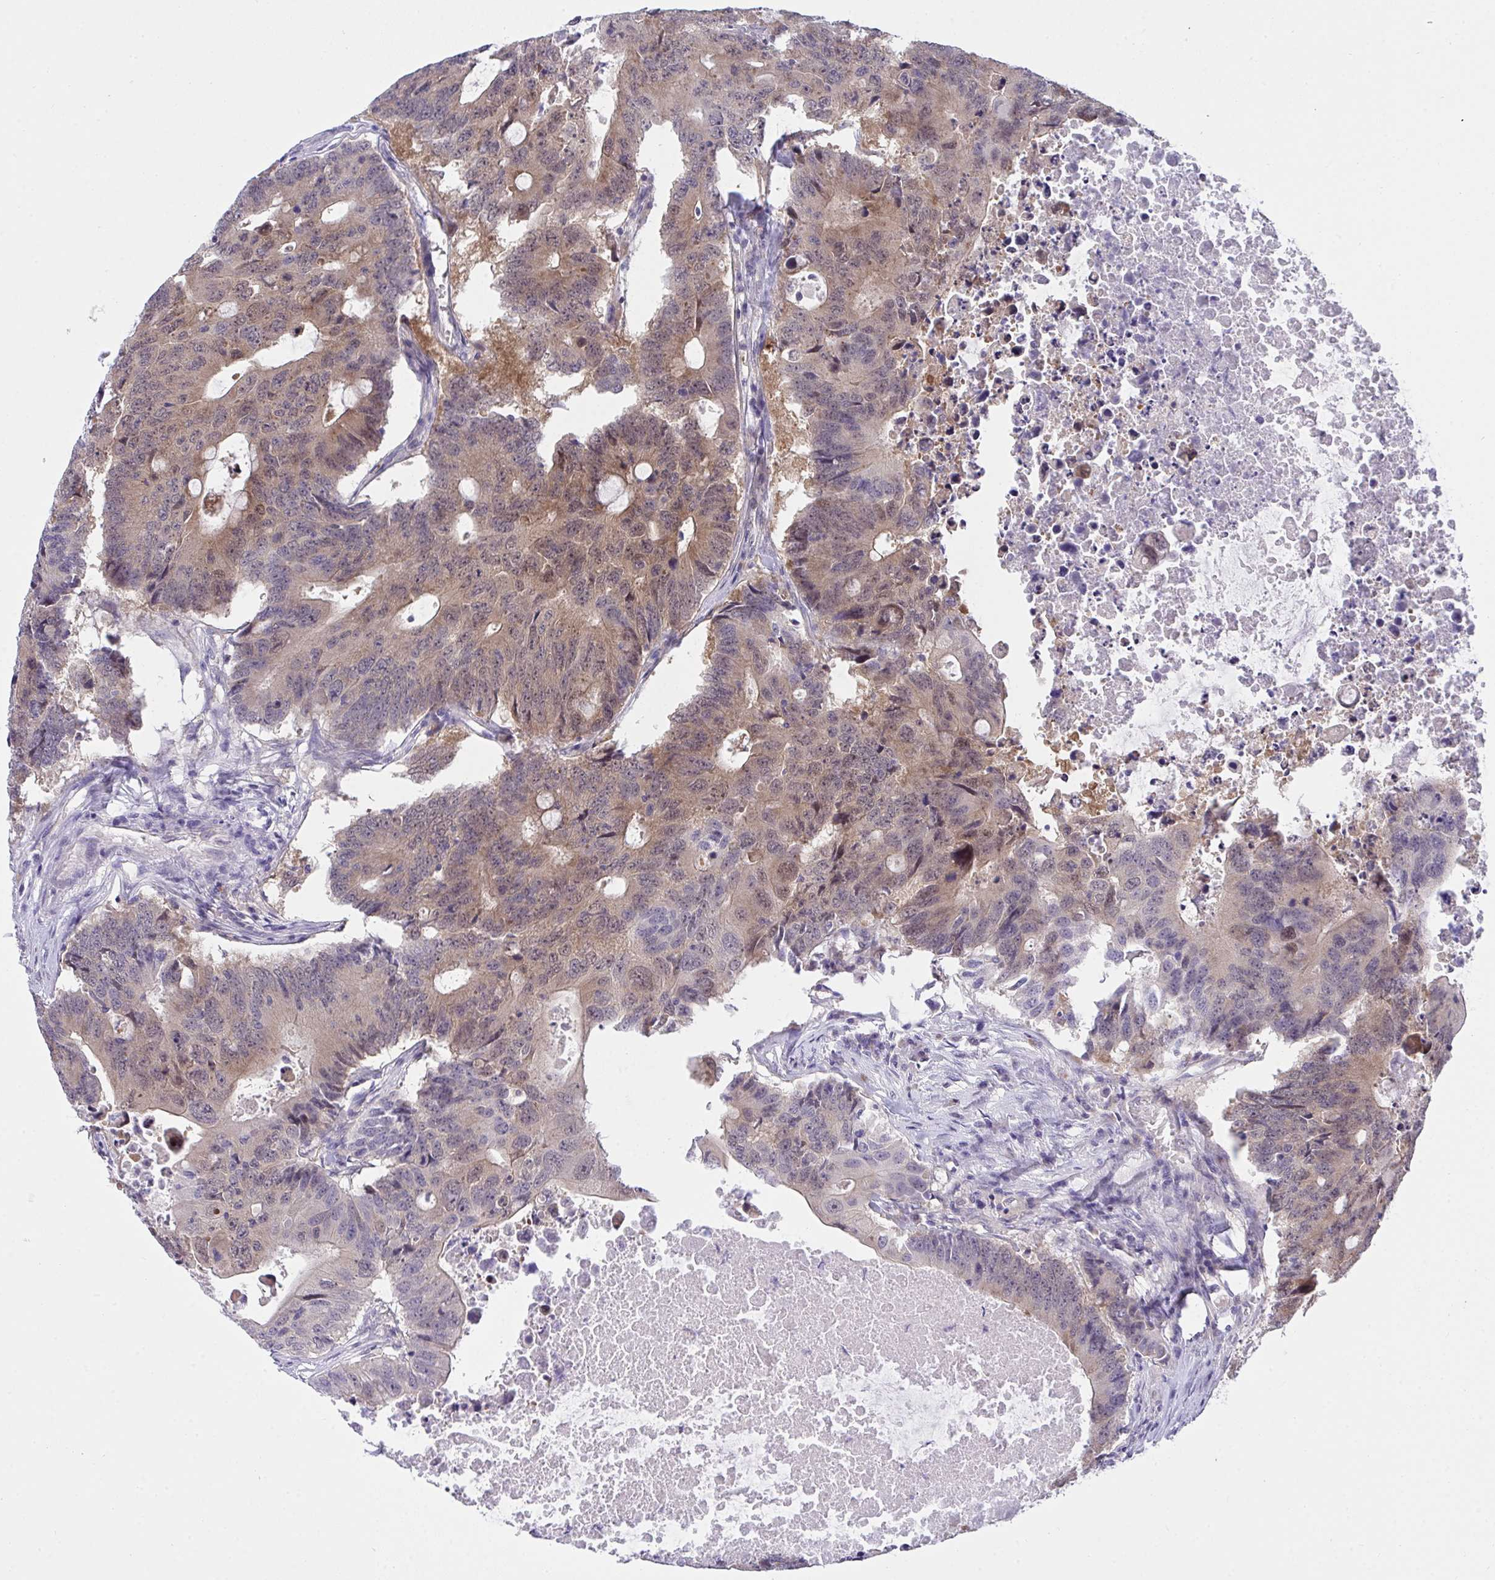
{"staining": {"intensity": "weak", "quantity": ">75%", "location": "cytoplasmic/membranous,nuclear"}, "tissue": "colorectal cancer", "cell_type": "Tumor cells", "image_type": "cancer", "snomed": [{"axis": "morphology", "description": "Adenocarcinoma, NOS"}, {"axis": "topography", "description": "Colon"}], "caption": "The photomicrograph exhibits a brown stain indicating the presence of a protein in the cytoplasmic/membranous and nuclear of tumor cells in colorectal cancer (adenocarcinoma).", "gene": "HOXD12", "patient": {"sex": "male", "age": 71}}